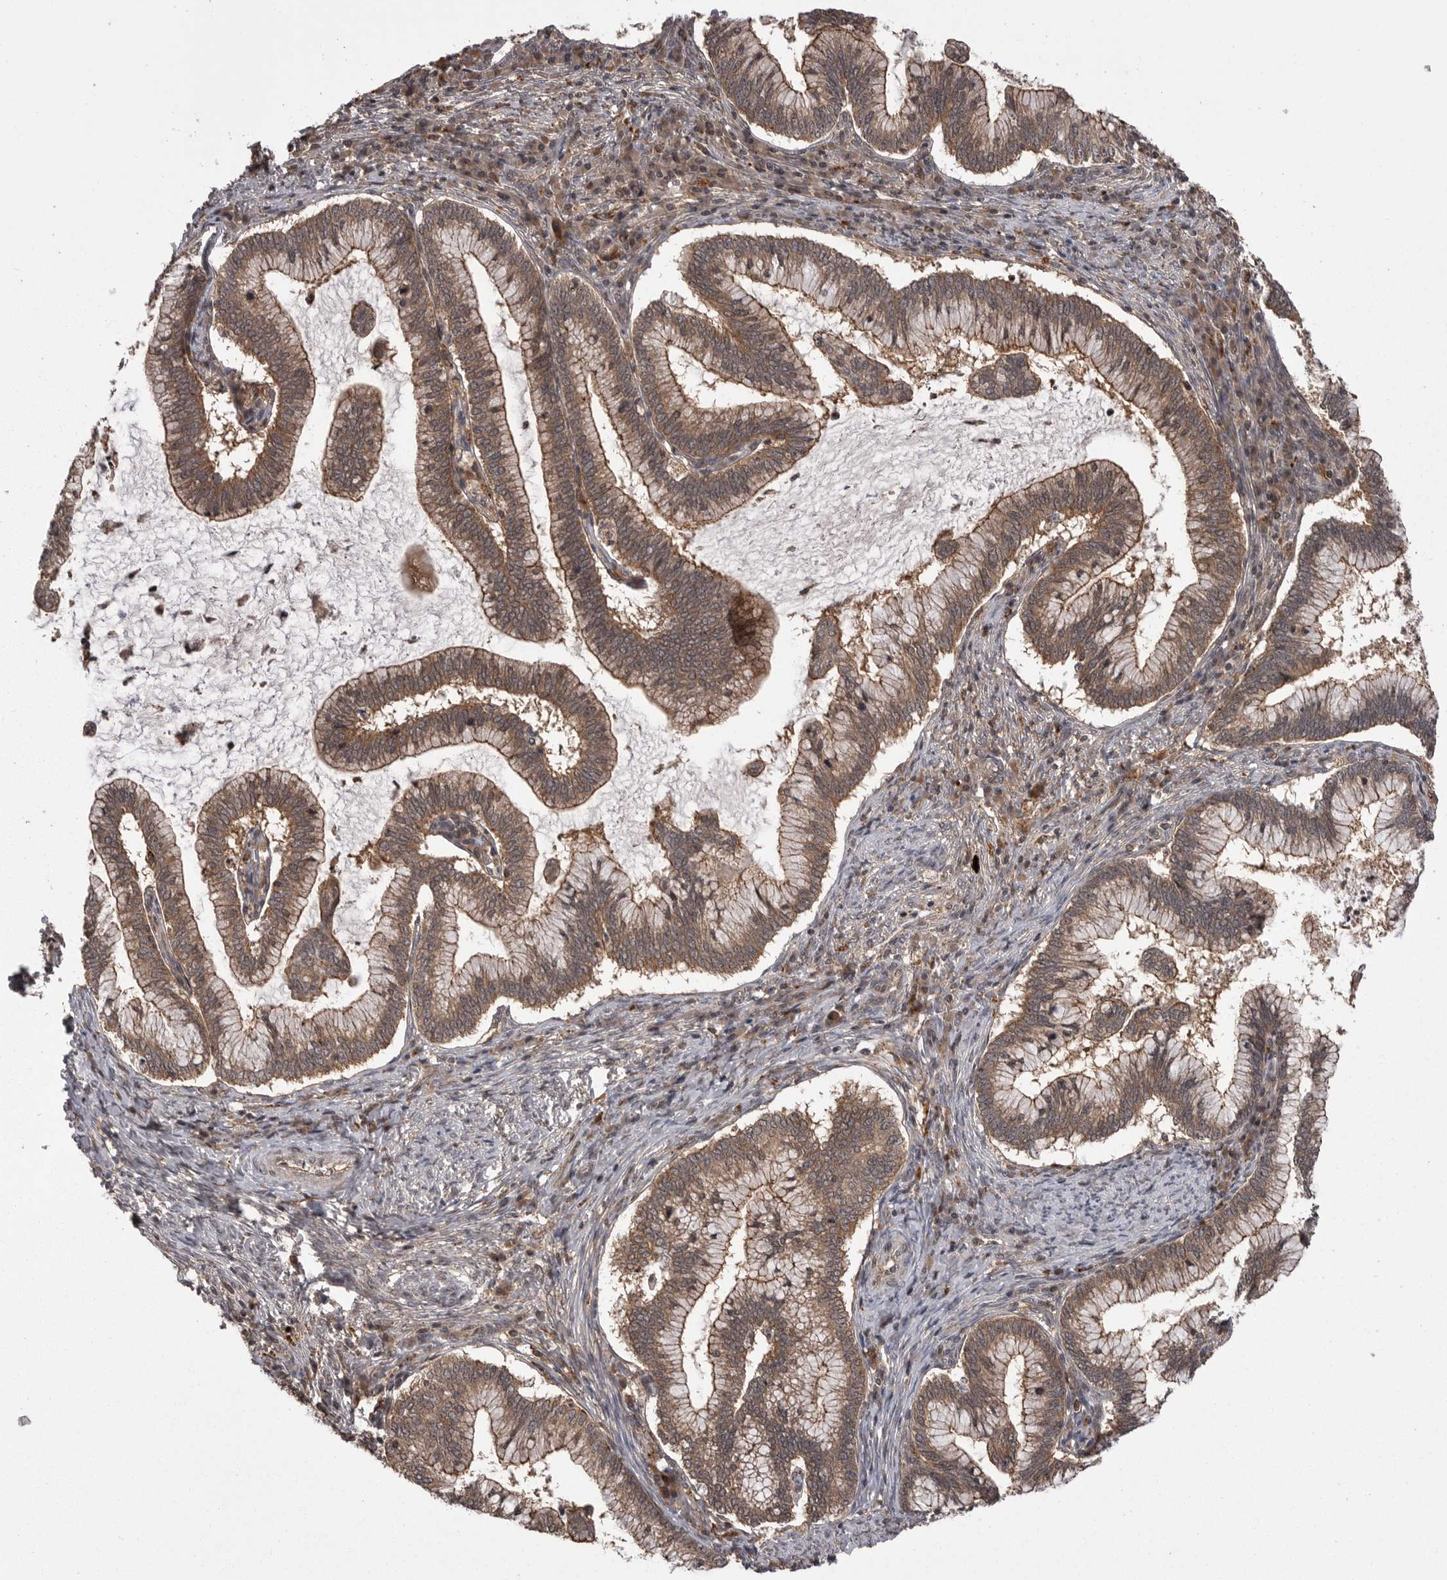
{"staining": {"intensity": "moderate", "quantity": ">75%", "location": "cytoplasmic/membranous"}, "tissue": "cervical cancer", "cell_type": "Tumor cells", "image_type": "cancer", "snomed": [{"axis": "morphology", "description": "Adenocarcinoma, NOS"}, {"axis": "topography", "description": "Cervix"}], "caption": "Protein staining of cervical cancer (adenocarcinoma) tissue exhibits moderate cytoplasmic/membranous staining in about >75% of tumor cells.", "gene": "AOAH", "patient": {"sex": "female", "age": 36}}